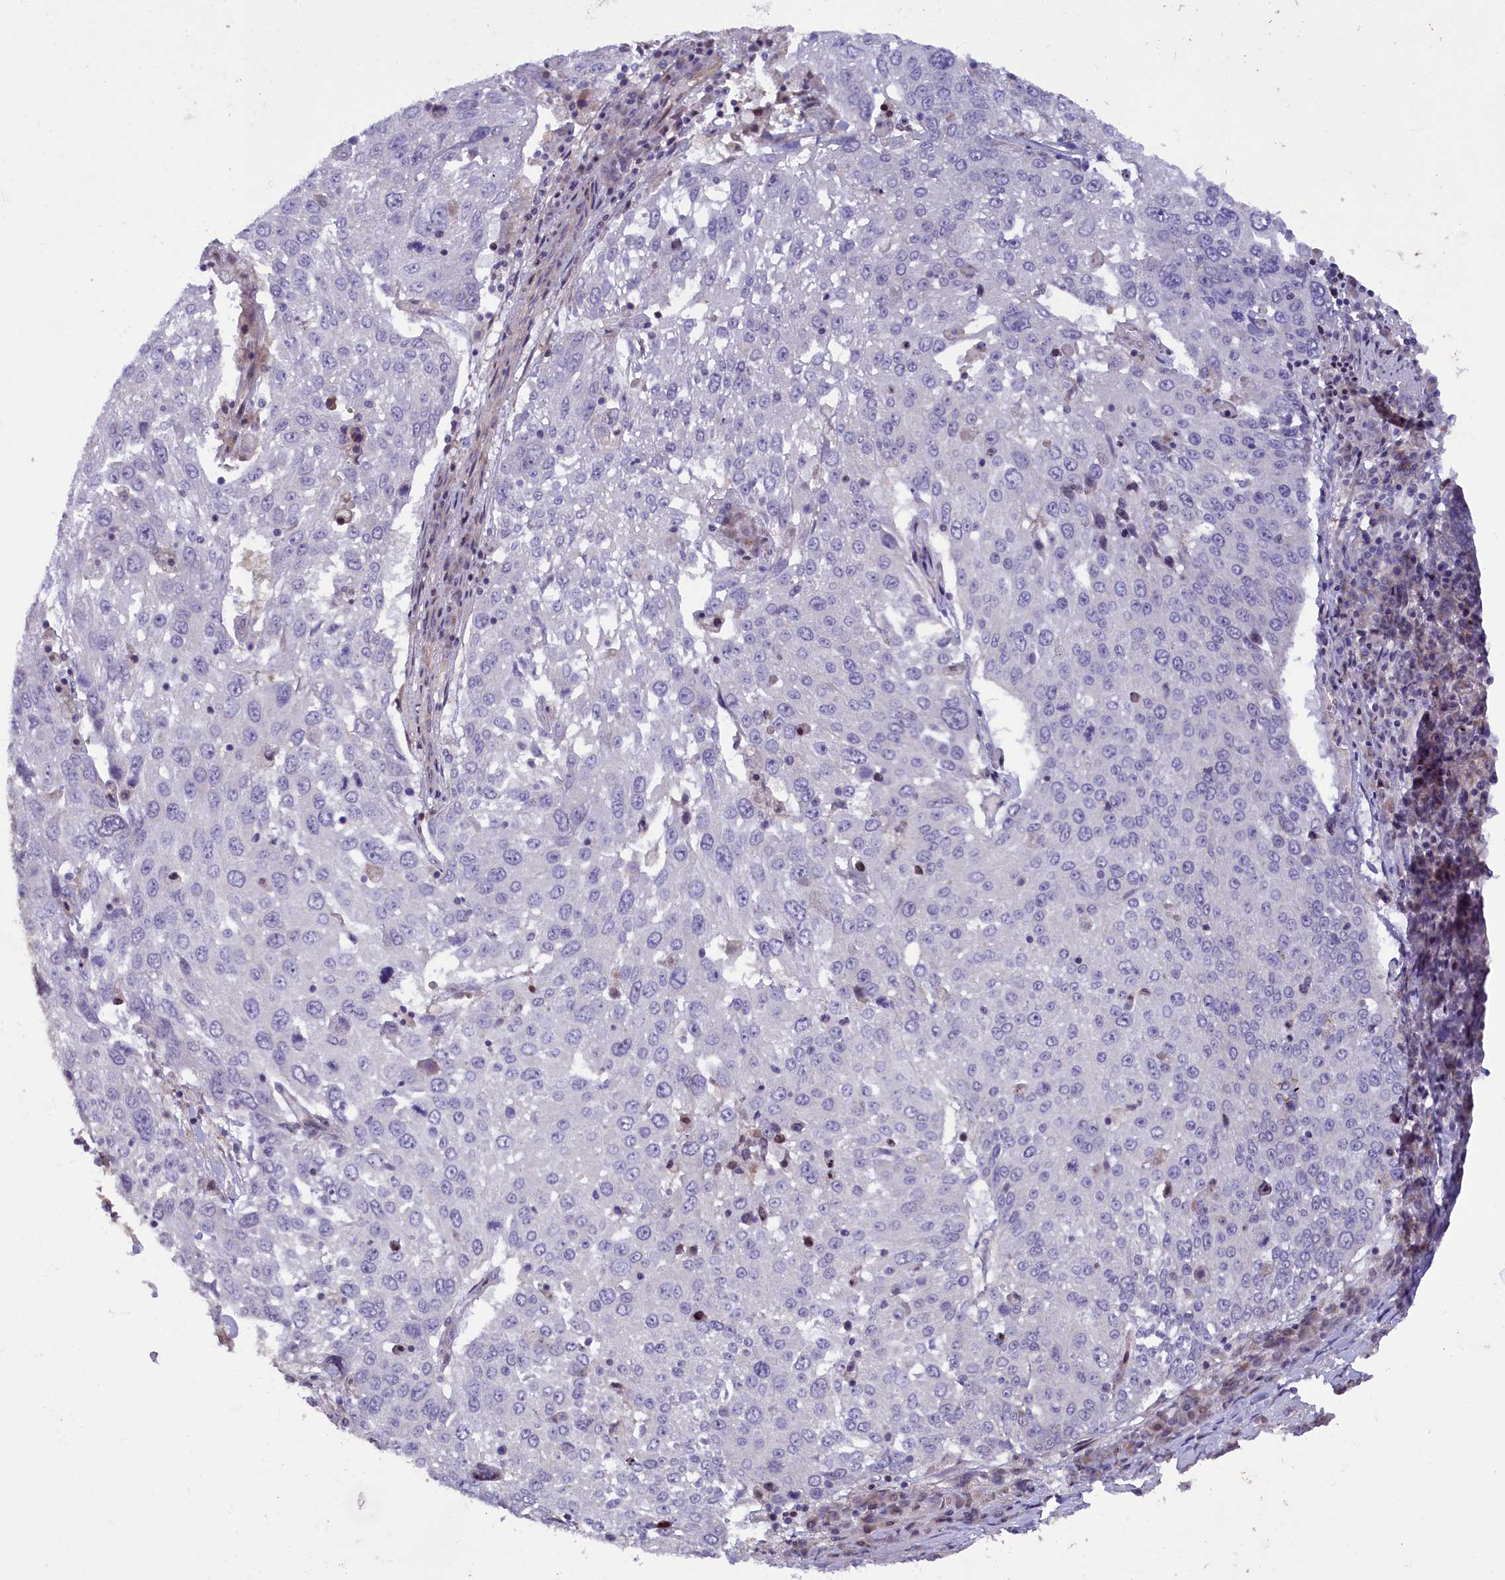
{"staining": {"intensity": "negative", "quantity": "none", "location": "none"}, "tissue": "lung cancer", "cell_type": "Tumor cells", "image_type": "cancer", "snomed": [{"axis": "morphology", "description": "Squamous cell carcinoma, NOS"}, {"axis": "topography", "description": "Lung"}], "caption": "DAB immunohistochemical staining of human lung cancer demonstrates no significant staining in tumor cells. (Brightfield microscopy of DAB (3,3'-diaminobenzidine) immunohistochemistry (IHC) at high magnification).", "gene": "MAN2C1", "patient": {"sex": "male", "age": 65}}